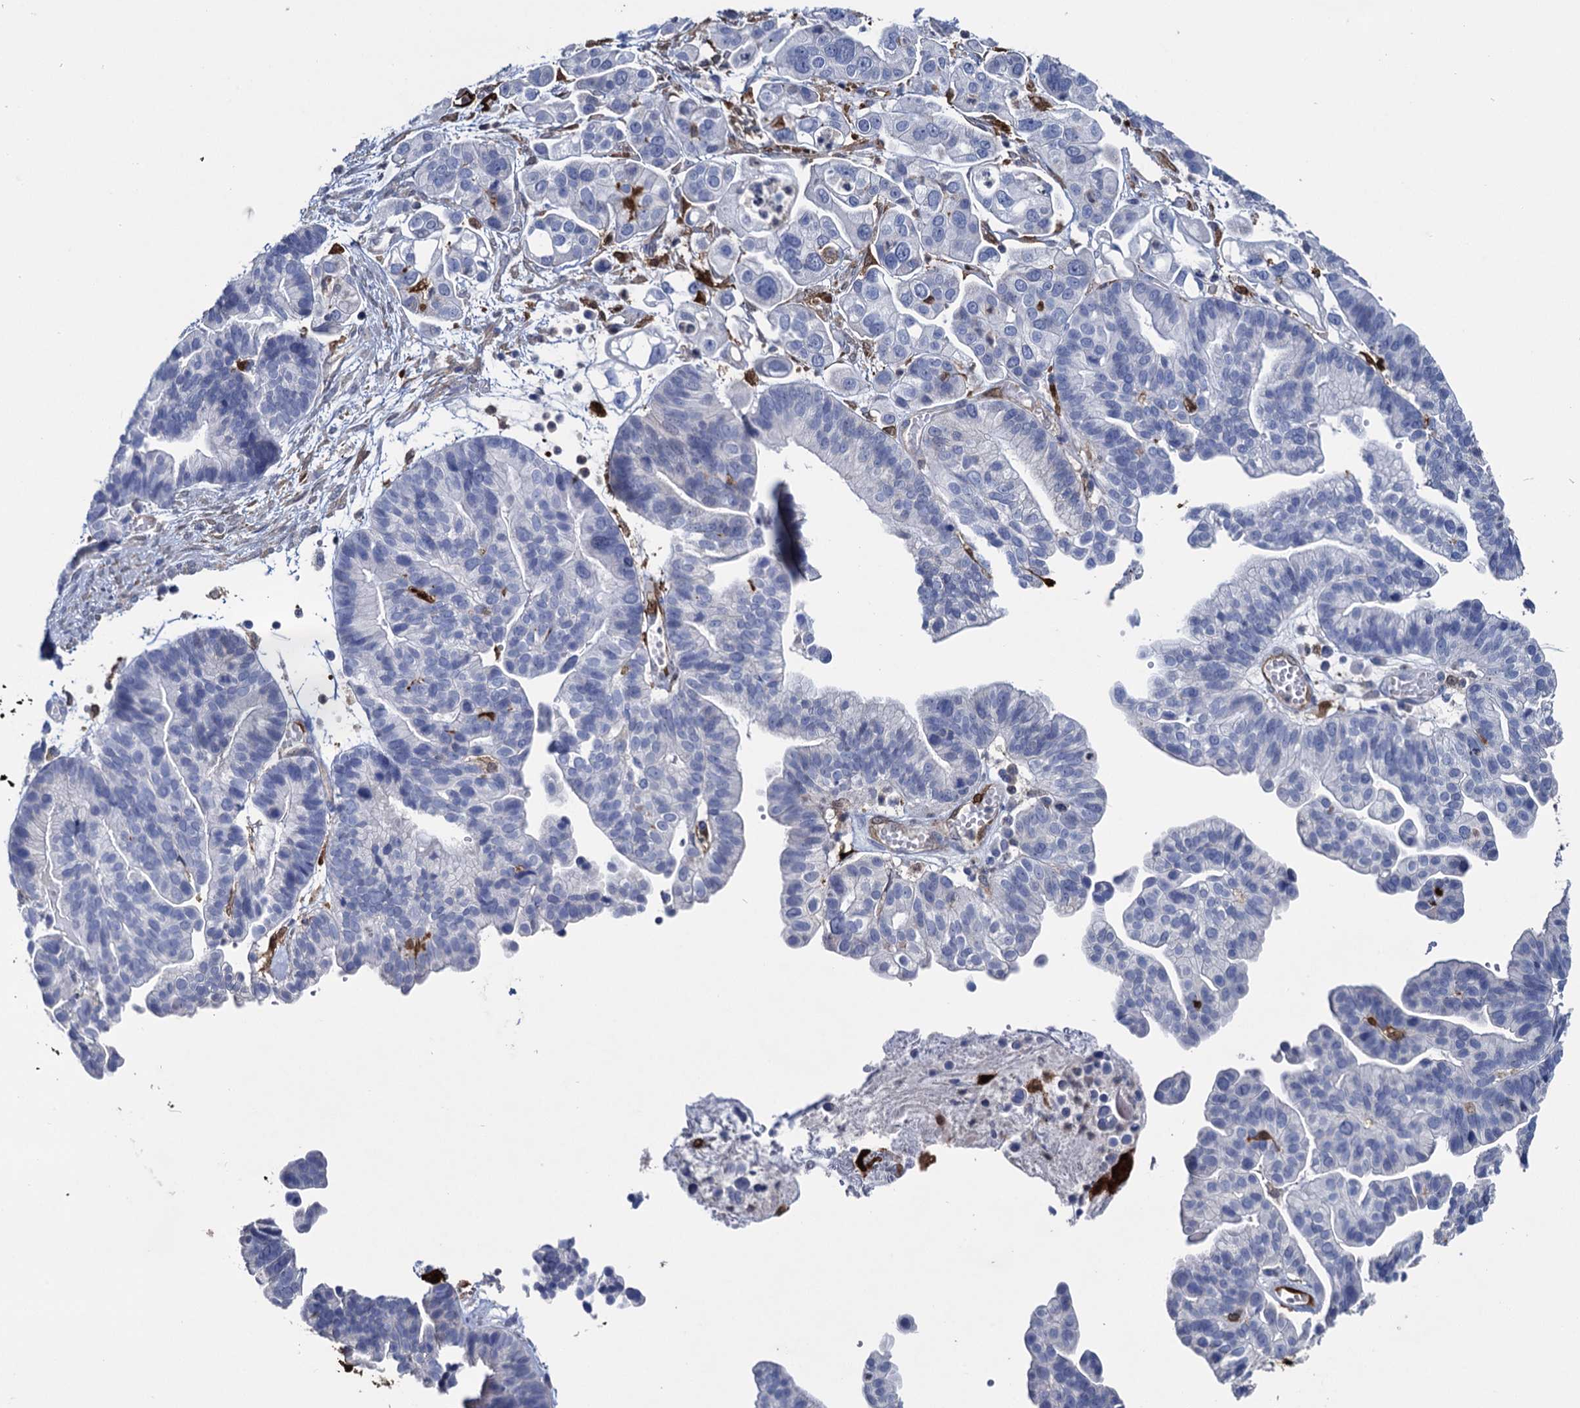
{"staining": {"intensity": "negative", "quantity": "none", "location": "none"}, "tissue": "ovarian cancer", "cell_type": "Tumor cells", "image_type": "cancer", "snomed": [{"axis": "morphology", "description": "Cystadenocarcinoma, serous, NOS"}, {"axis": "topography", "description": "Ovary"}], "caption": "An IHC micrograph of ovarian cancer is shown. There is no staining in tumor cells of ovarian cancer.", "gene": "FABP5", "patient": {"sex": "female", "age": 56}}